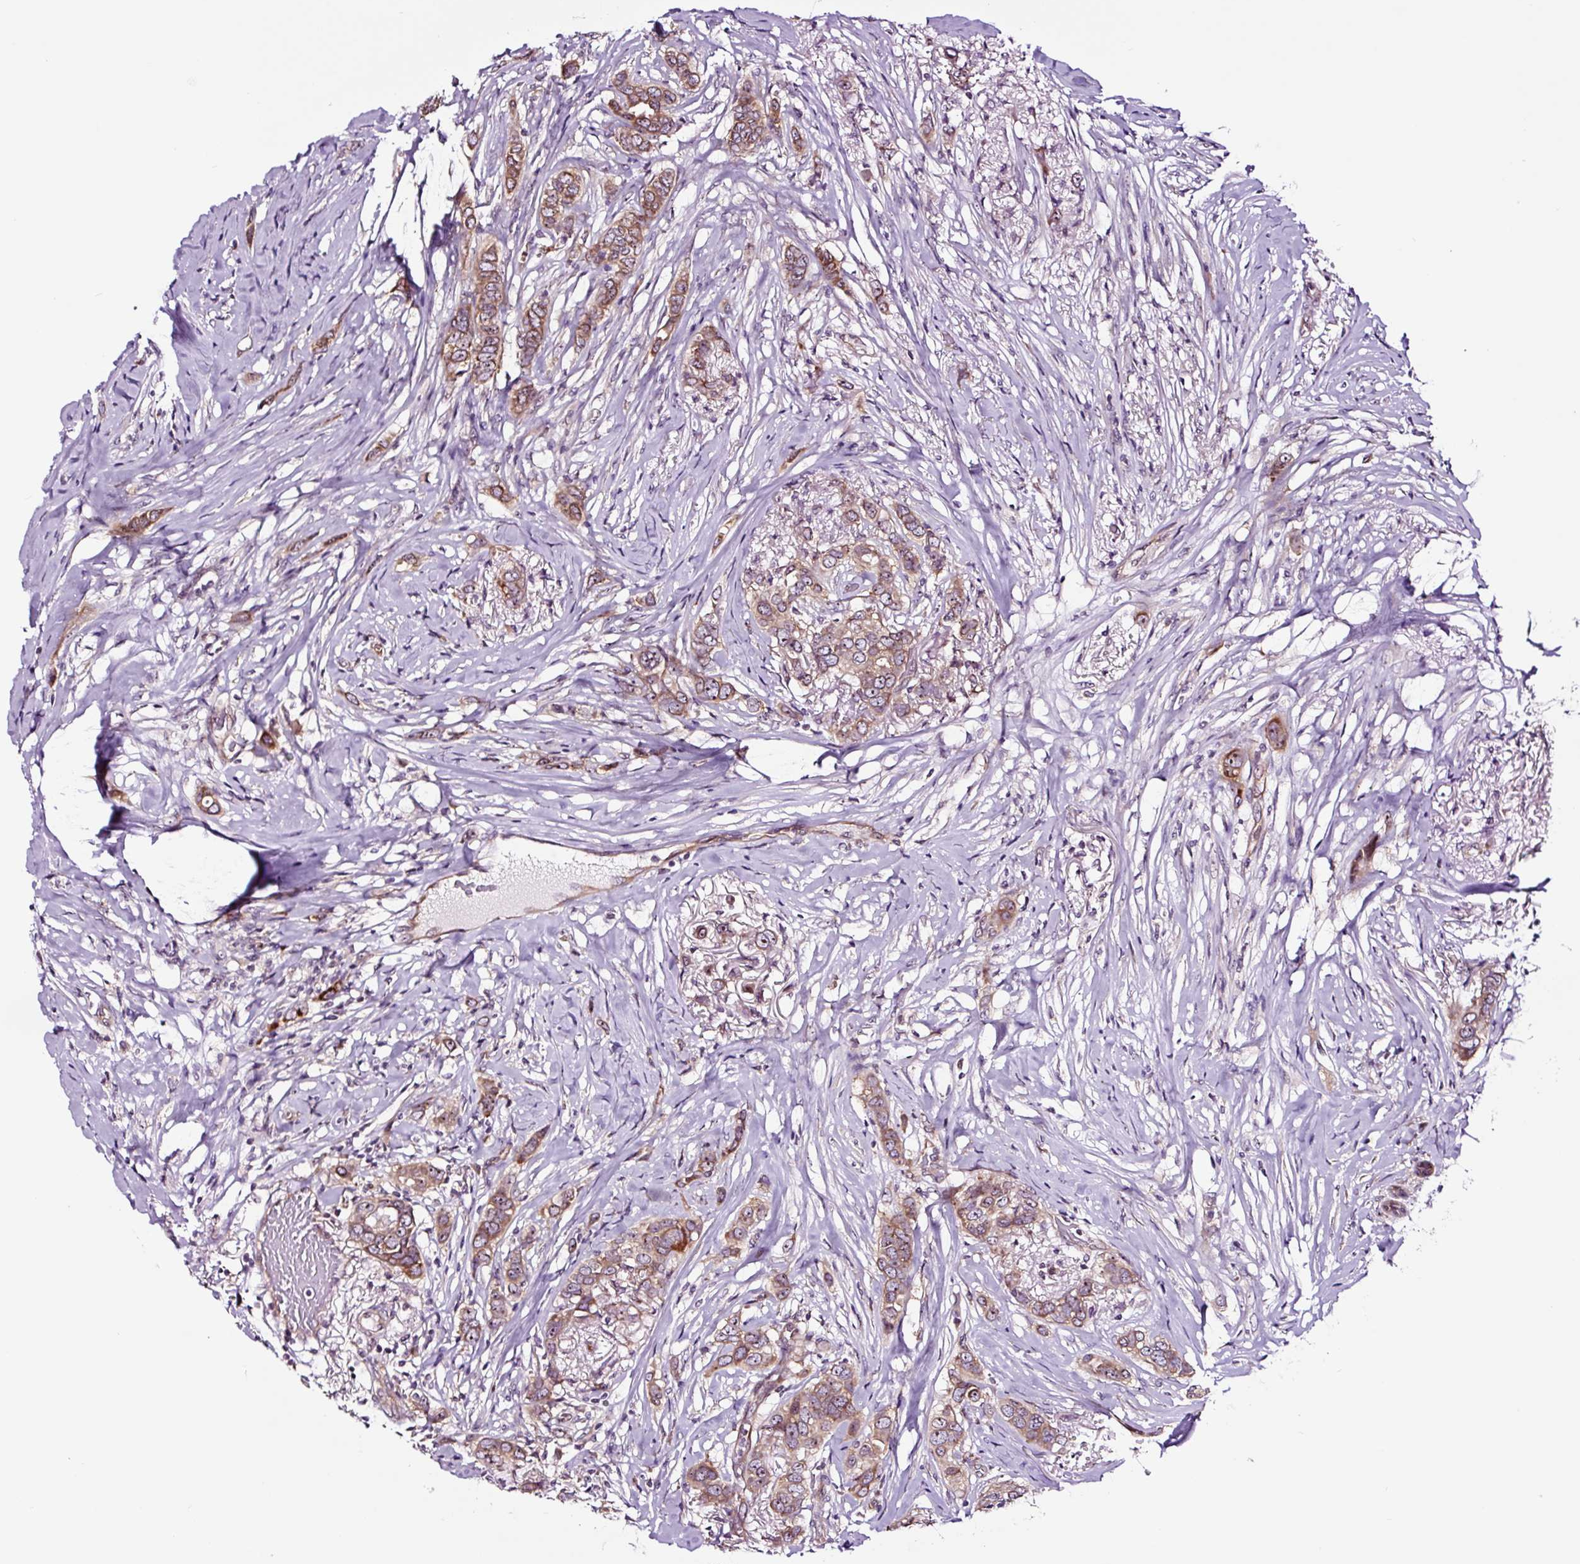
{"staining": {"intensity": "moderate", "quantity": ">75%", "location": "cytoplasmic/membranous"}, "tissue": "breast cancer", "cell_type": "Tumor cells", "image_type": "cancer", "snomed": [{"axis": "morphology", "description": "Lobular carcinoma"}, {"axis": "topography", "description": "Breast"}], "caption": "Approximately >75% of tumor cells in human breast lobular carcinoma reveal moderate cytoplasmic/membranous protein positivity as visualized by brown immunohistochemical staining.", "gene": "NOM1", "patient": {"sex": "female", "age": 51}}